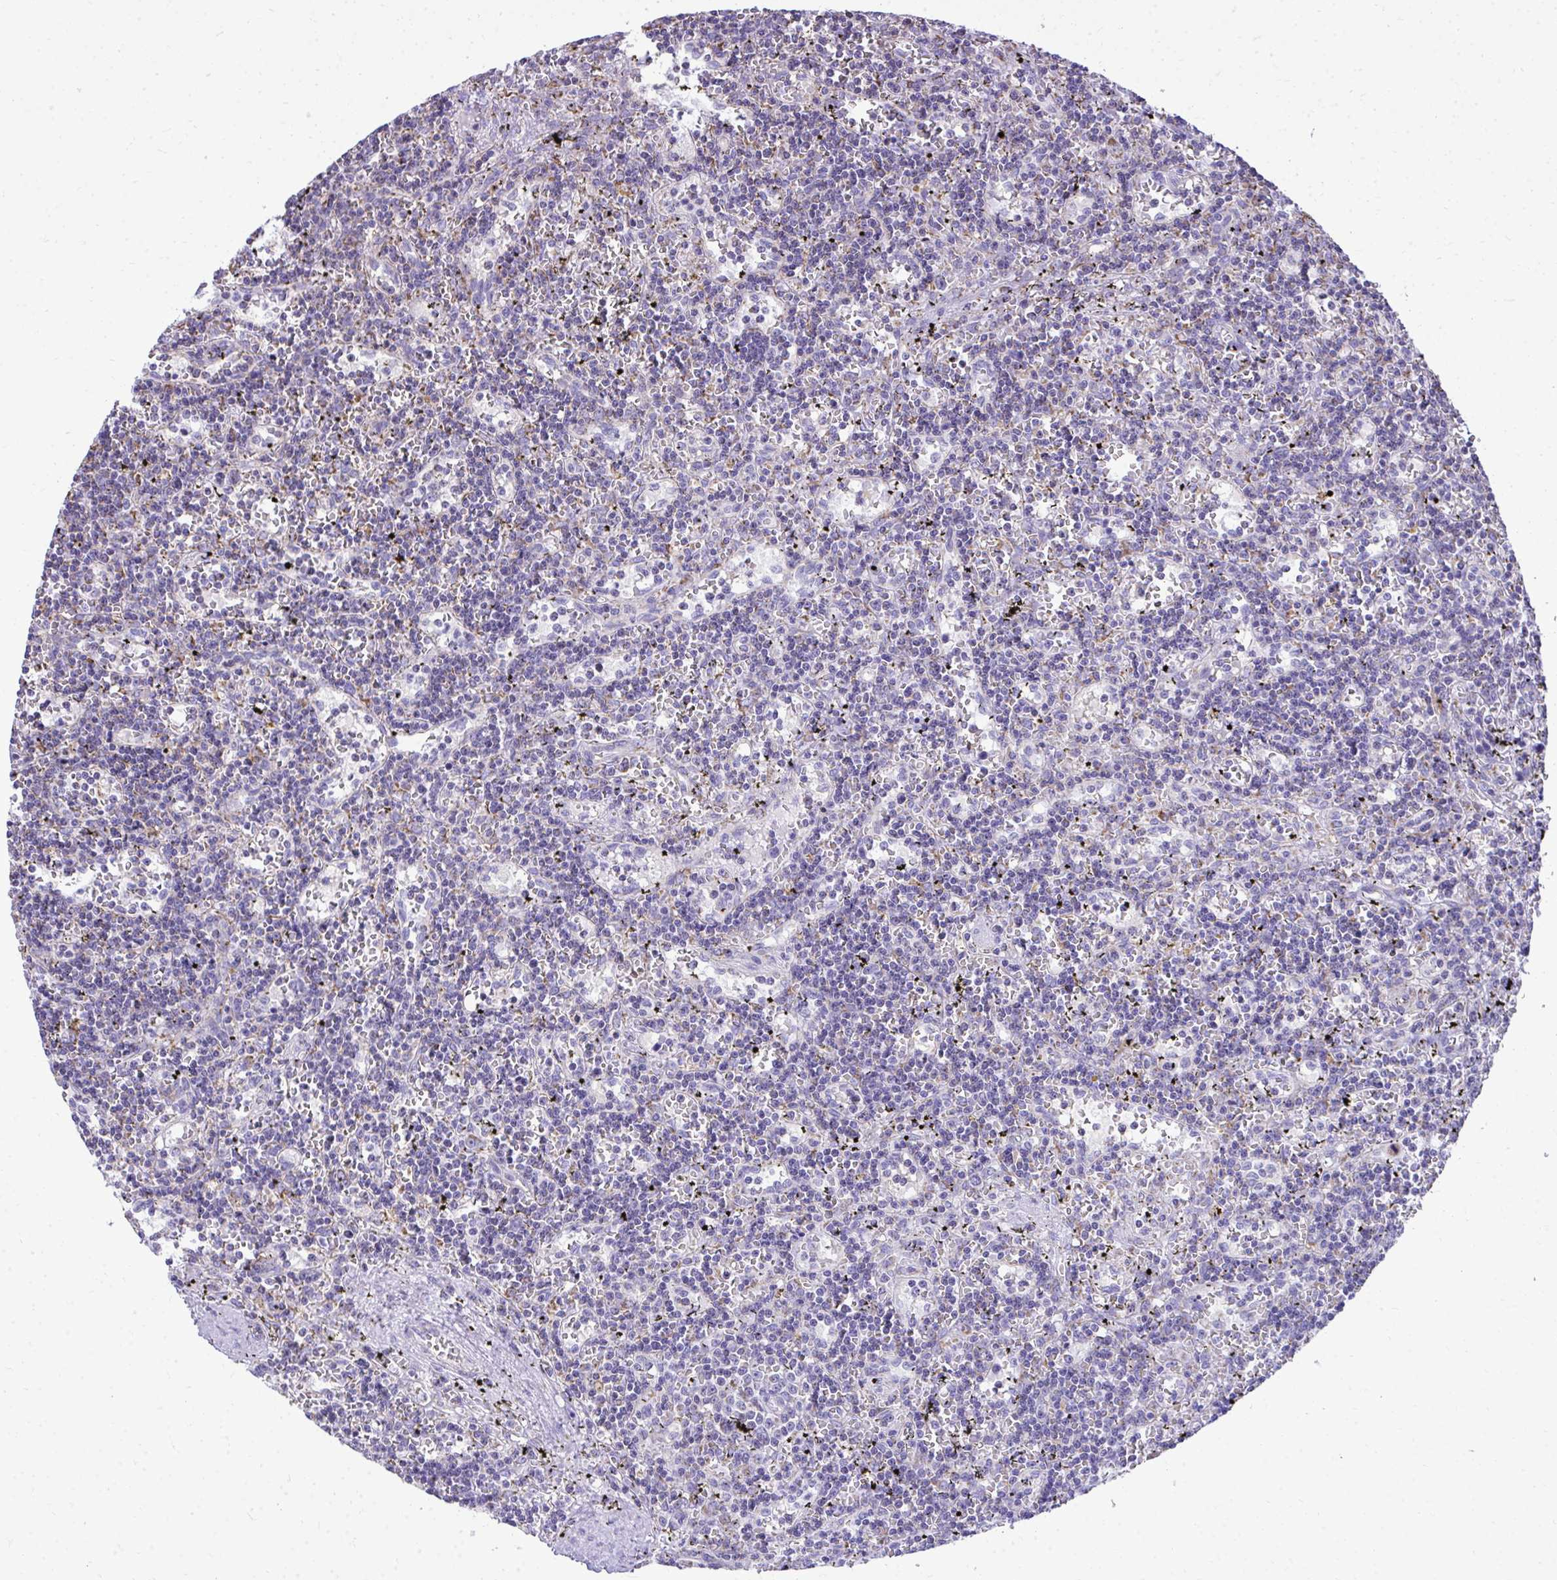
{"staining": {"intensity": "negative", "quantity": "none", "location": "none"}, "tissue": "lymphoma", "cell_type": "Tumor cells", "image_type": "cancer", "snomed": [{"axis": "morphology", "description": "Malignant lymphoma, non-Hodgkin's type, Low grade"}, {"axis": "topography", "description": "Spleen"}], "caption": "A histopathology image of lymphoma stained for a protein reveals no brown staining in tumor cells. The staining is performed using DAB (3,3'-diaminobenzidine) brown chromogen with nuclei counter-stained in using hematoxylin.", "gene": "MPZL2", "patient": {"sex": "male", "age": 60}}